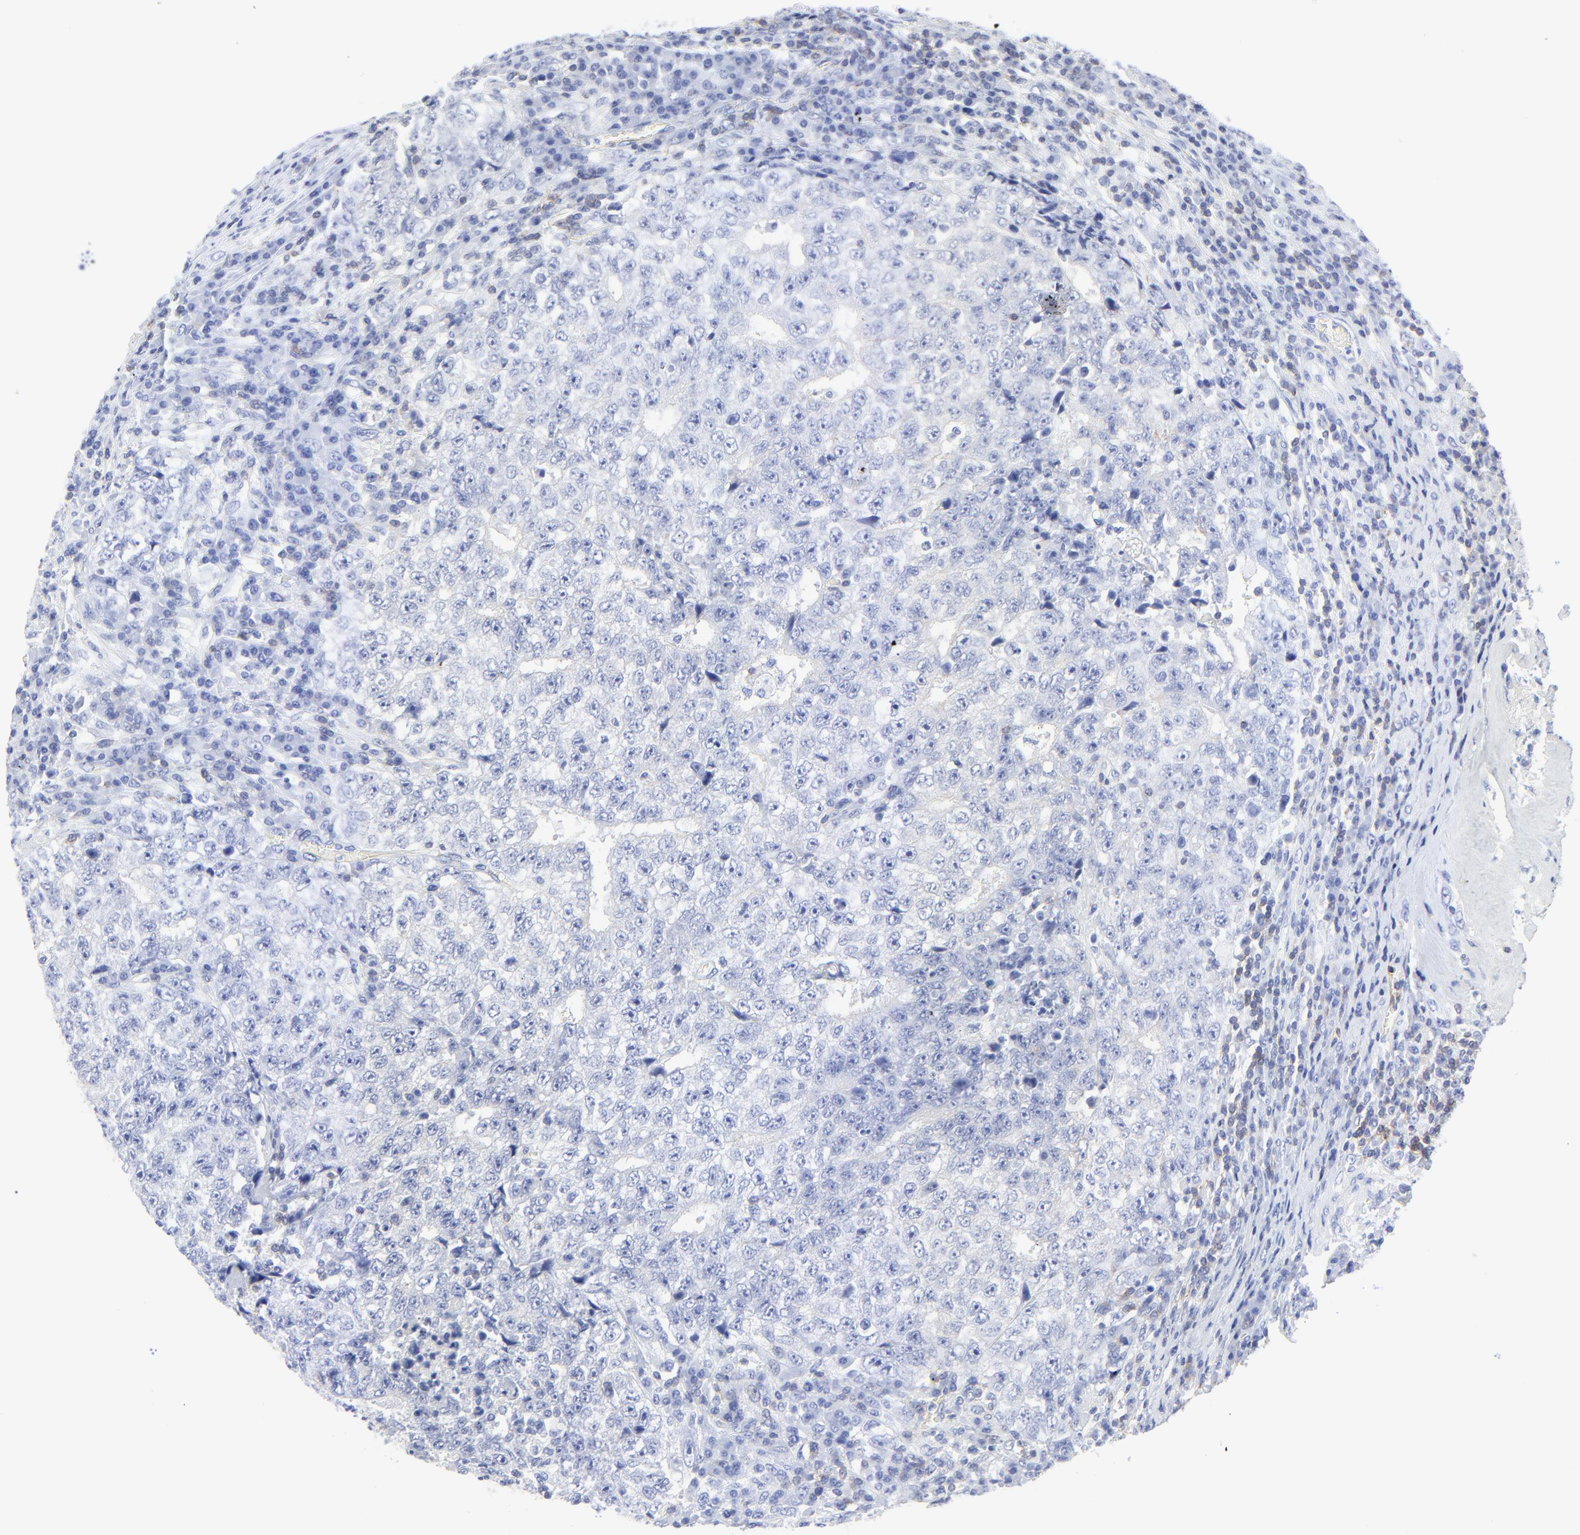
{"staining": {"intensity": "negative", "quantity": "none", "location": "none"}, "tissue": "testis cancer", "cell_type": "Tumor cells", "image_type": "cancer", "snomed": [{"axis": "morphology", "description": "Necrosis, NOS"}, {"axis": "morphology", "description": "Carcinoma, Embryonal, NOS"}, {"axis": "topography", "description": "Testis"}], "caption": "Image shows no significant protein staining in tumor cells of embryonal carcinoma (testis). (DAB immunohistochemistry (IHC), high magnification).", "gene": "LCK", "patient": {"sex": "male", "age": 19}}